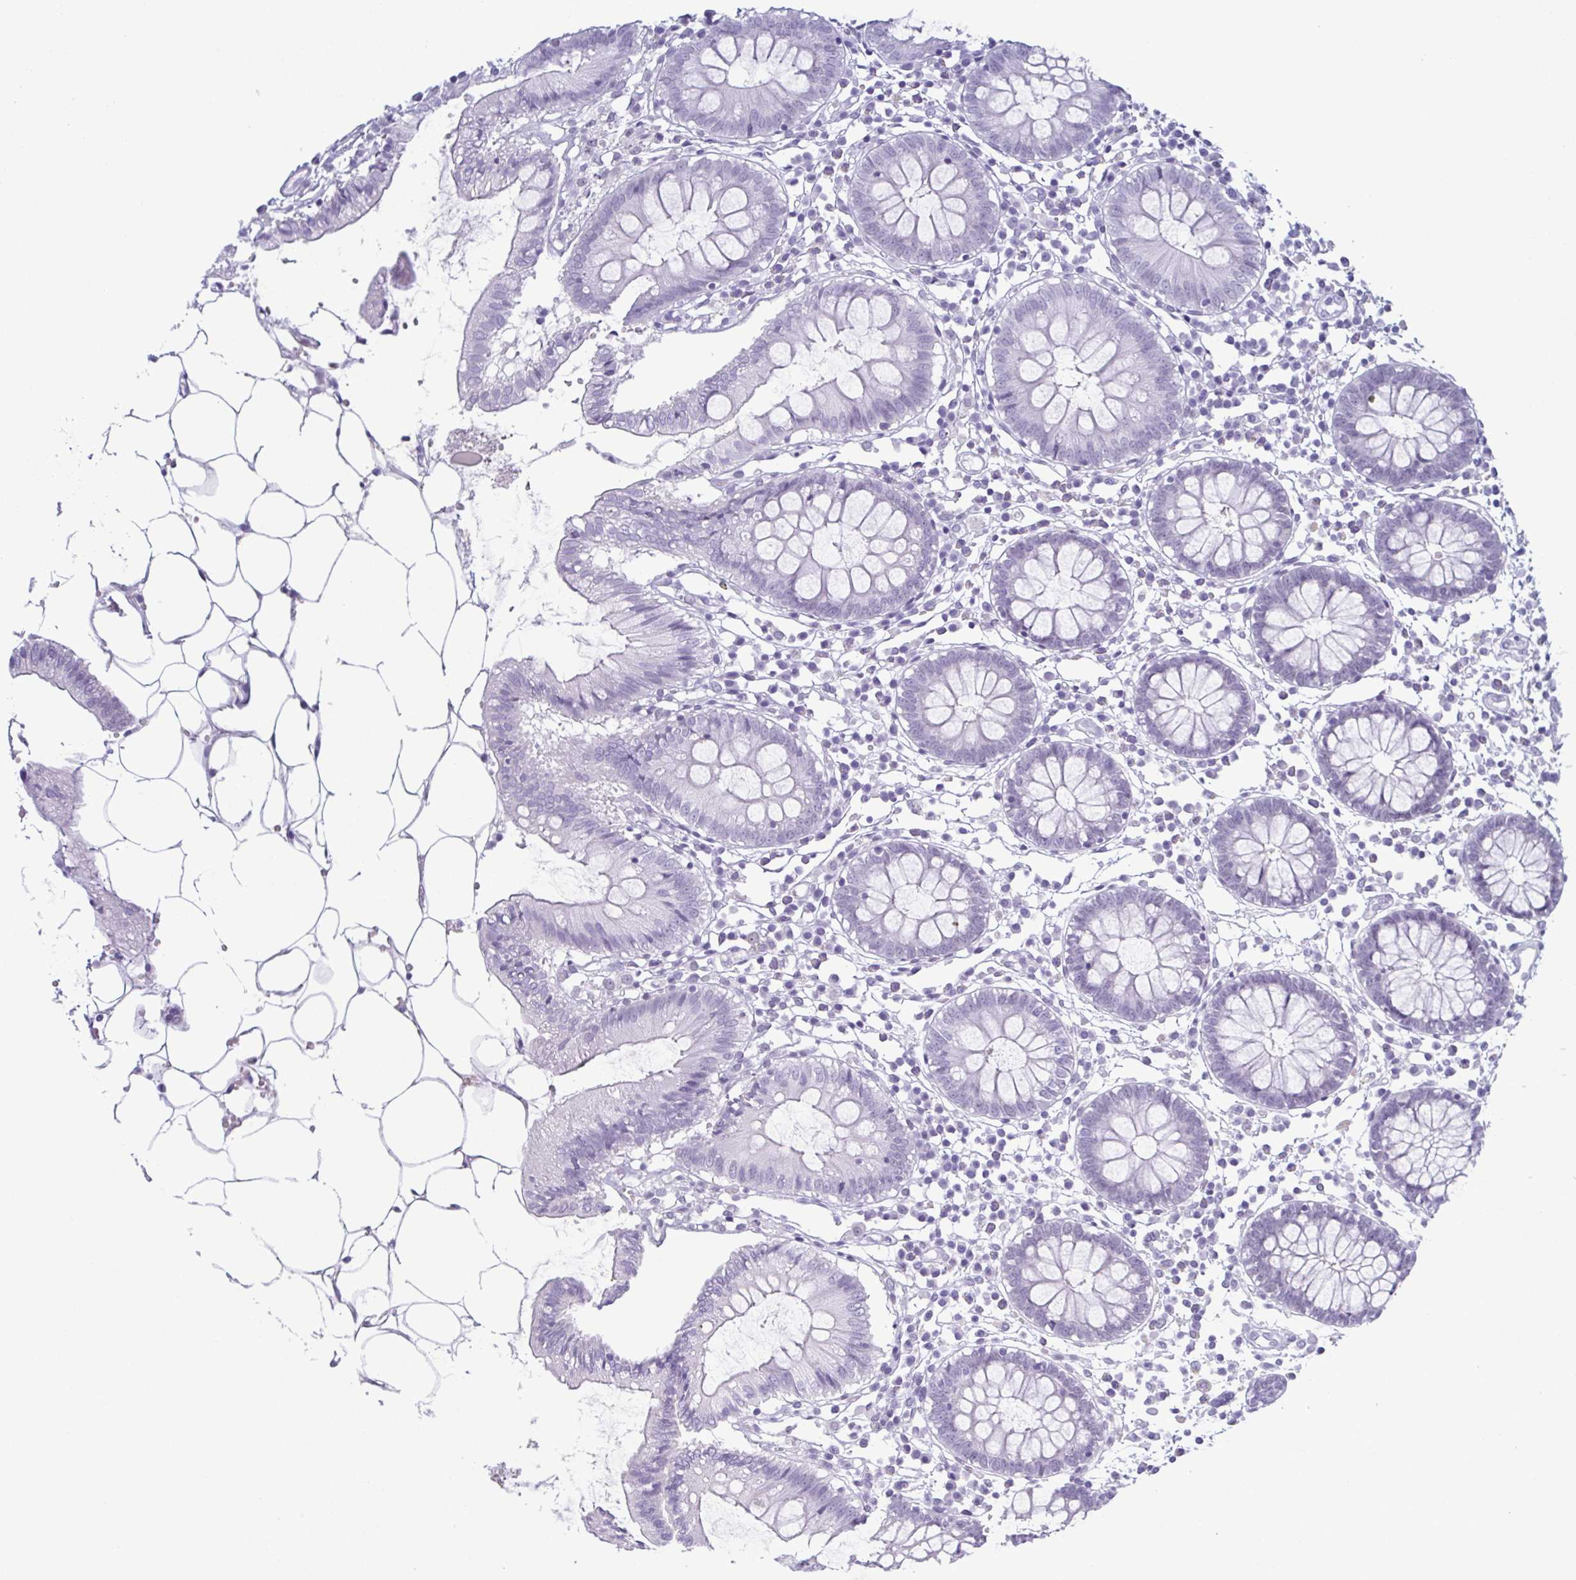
{"staining": {"intensity": "negative", "quantity": "none", "location": "none"}, "tissue": "colon", "cell_type": "Endothelial cells", "image_type": "normal", "snomed": [{"axis": "morphology", "description": "Normal tissue, NOS"}, {"axis": "morphology", "description": "Adenocarcinoma, NOS"}, {"axis": "topography", "description": "Colon"}], "caption": "DAB immunohistochemical staining of benign colon demonstrates no significant expression in endothelial cells.", "gene": "SUGP2", "patient": {"sex": "male", "age": 83}}